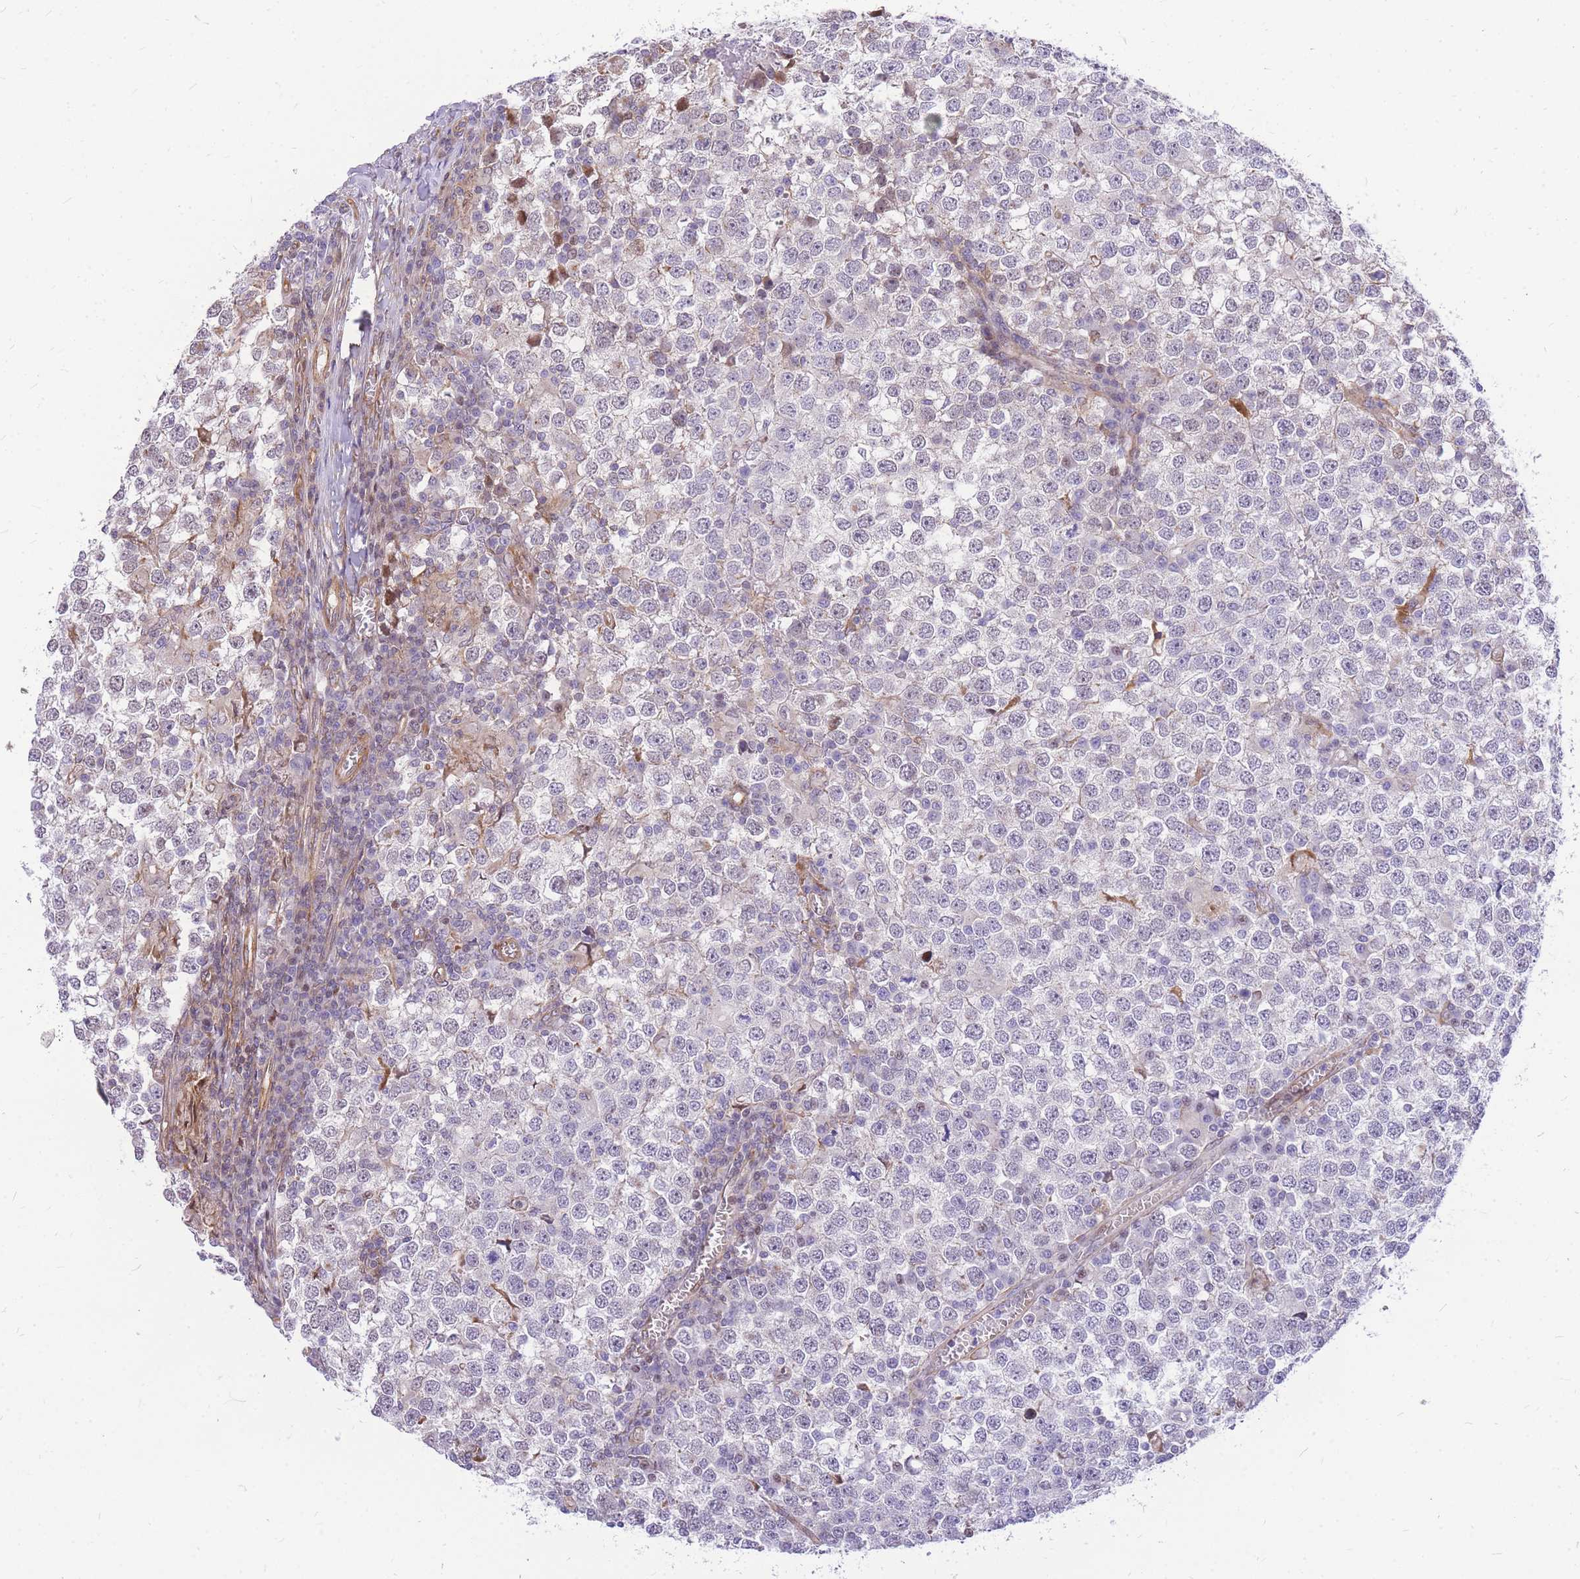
{"staining": {"intensity": "negative", "quantity": "none", "location": "none"}, "tissue": "testis cancer", "cell_type": "Tumor cells", "image_type": "cancer", "snomed": [{"axis": "morphology", "description": "Seminoma, NOS"}, {"axis": "topography", "description": "Testis"}], "caption": "Protein analysis of testis cancer exhibits no significant expression in tumor cells.", "gene": "S100PBP", "patient": {"sex": "male", "age": 65}}